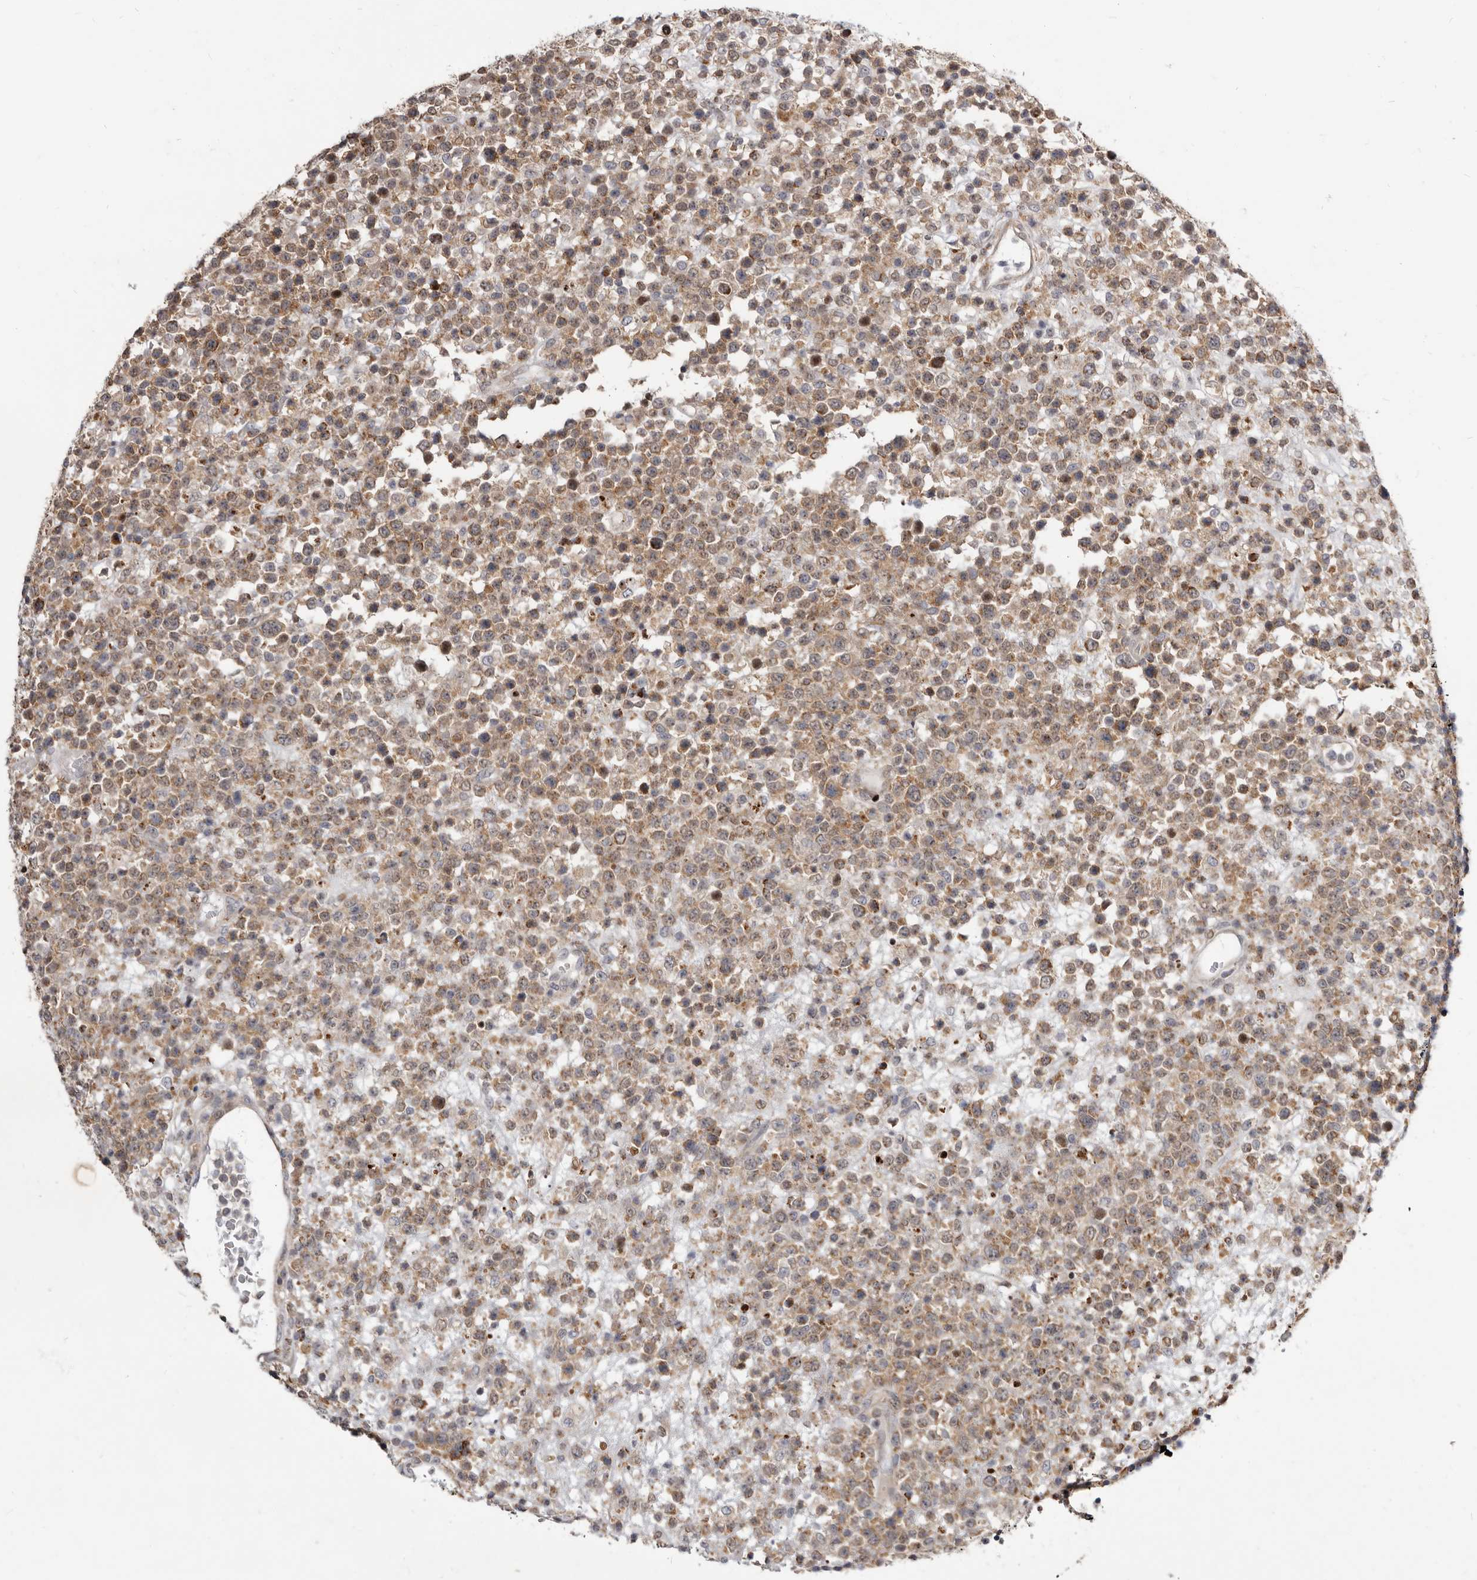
{"staining": {"intensity": "moderate", "quantity": ">75%", "location": "cytoplasmic/membranous"}, "tissue": "lymphoma", "cell_type": "Tumor cells", "image_type": "cancer", "snomed": [{"axis": "morphology", "description": "Malignant lymphoma, non-Hodgkin's type, High grade"}, {"axis": "topography", "description": "Colon"}], "caption": "Immunohistochemical staining of high-grade malignant lymphoma, non-Hodgkin's type displays medium levels of moderate cytoplasmic/membranous protein positivity in about >75% of tumor cells.", "gene": "SMC4", "patient": {"sex": "female", "age": 53}}